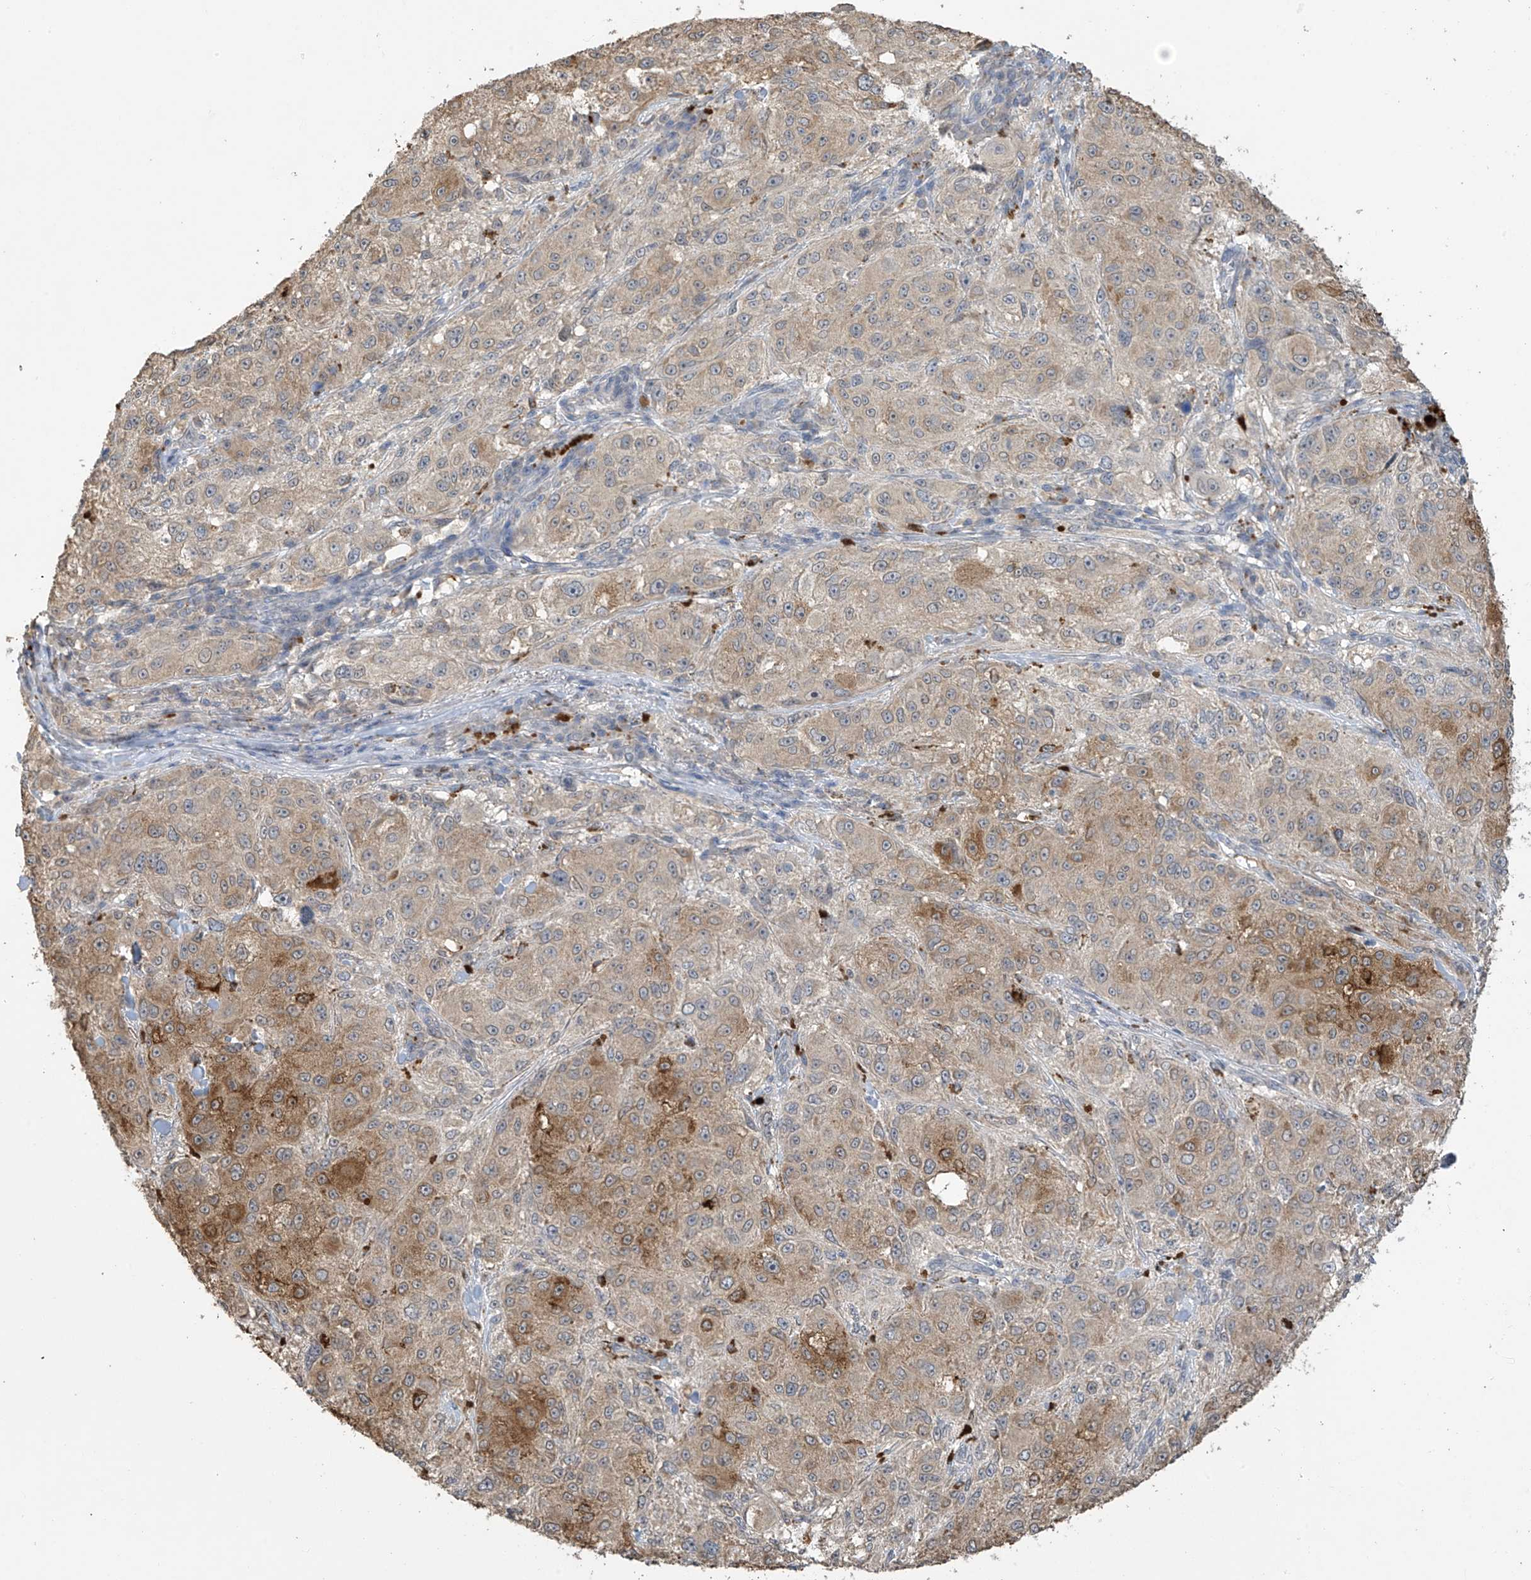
{"staining": {"intensity": "moderate", "quantity": "25%-75%", "location": "cytoplasmic/membranous"}, "tissue": "melanoma", "cell_type": "Tumor cells", "image_type": "cancer", "snomed": [{"axis": "morphology", "description": "Necrosis, NOS"}, {"axis": "morphology", "description": "Malignant melanoma, NOS"}, {"axis": "topography", "description": "Skin"}], "caption": "IHC micrograph of neoplastic tissue: melanoma stained using immunohistochemistry demonstrates medium levels of moderate protein expression localized specifically in the cytoplasmic/membranous of tumor cells, appearing as a cytoplasmic/membranous brown color.", "gene": "SLFN14", "patient": {"sex": "female", "age": 87}}